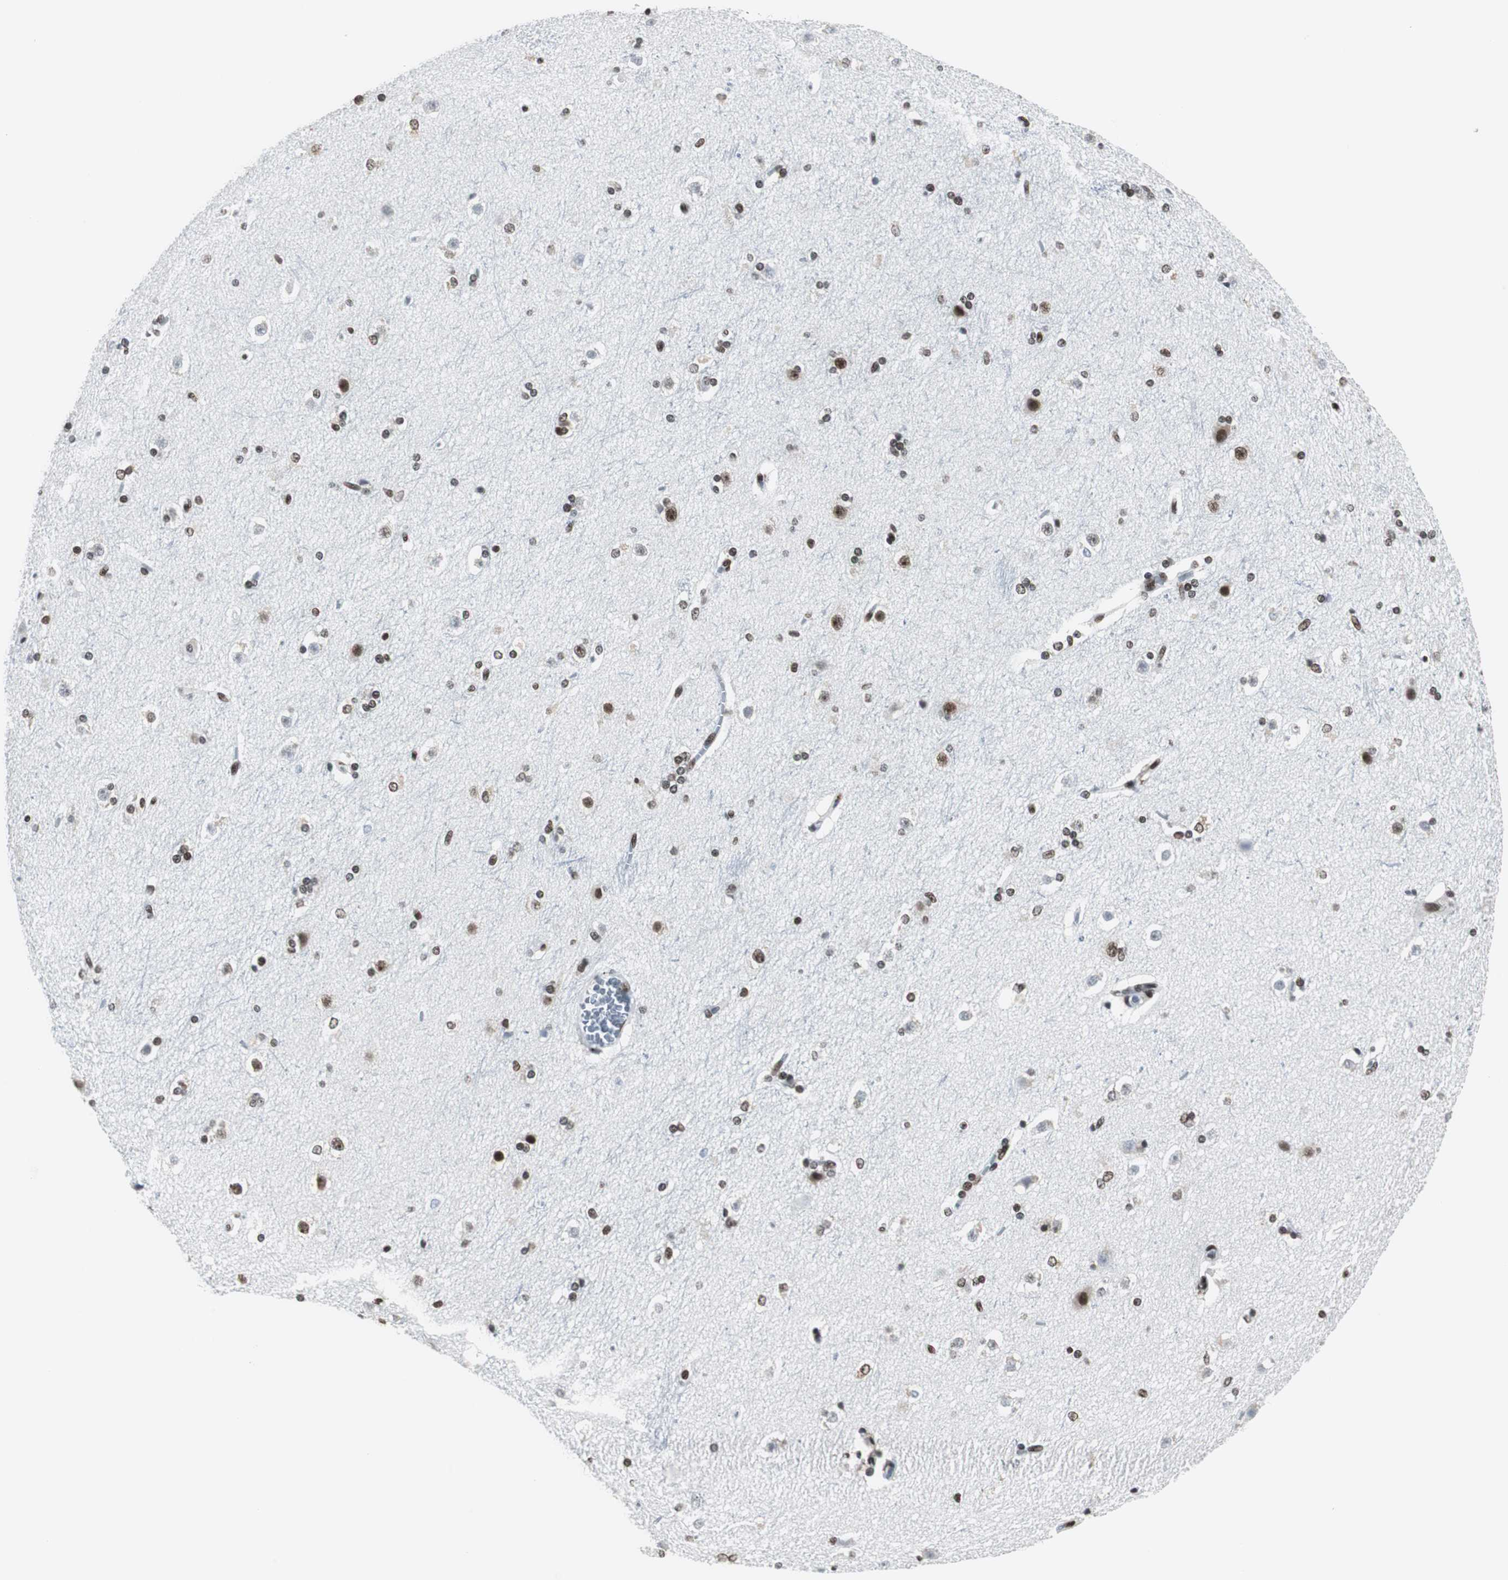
{"staining": {"intensity": "strong", "quantity": ">75%", "location": "nuclear"}, "tissue": "caudate", "cell_type": "Glial cells", "image_type": "normal", "snomed": [{"axis": "morphology", "description": "Normal tissue, NOS"}, {"axis": "topography", "description": "Lateral ventricle wall"}], "caption": "Immunohistochemistry (IHC) of benign human caudate reveals high levels of strong nuclear expression in about >75% of glial cells. (DAB IHC with brightfield microscopy, high magnification).", "gene": "XRCC1", "patient": {"sex": "female", "age": 19}}